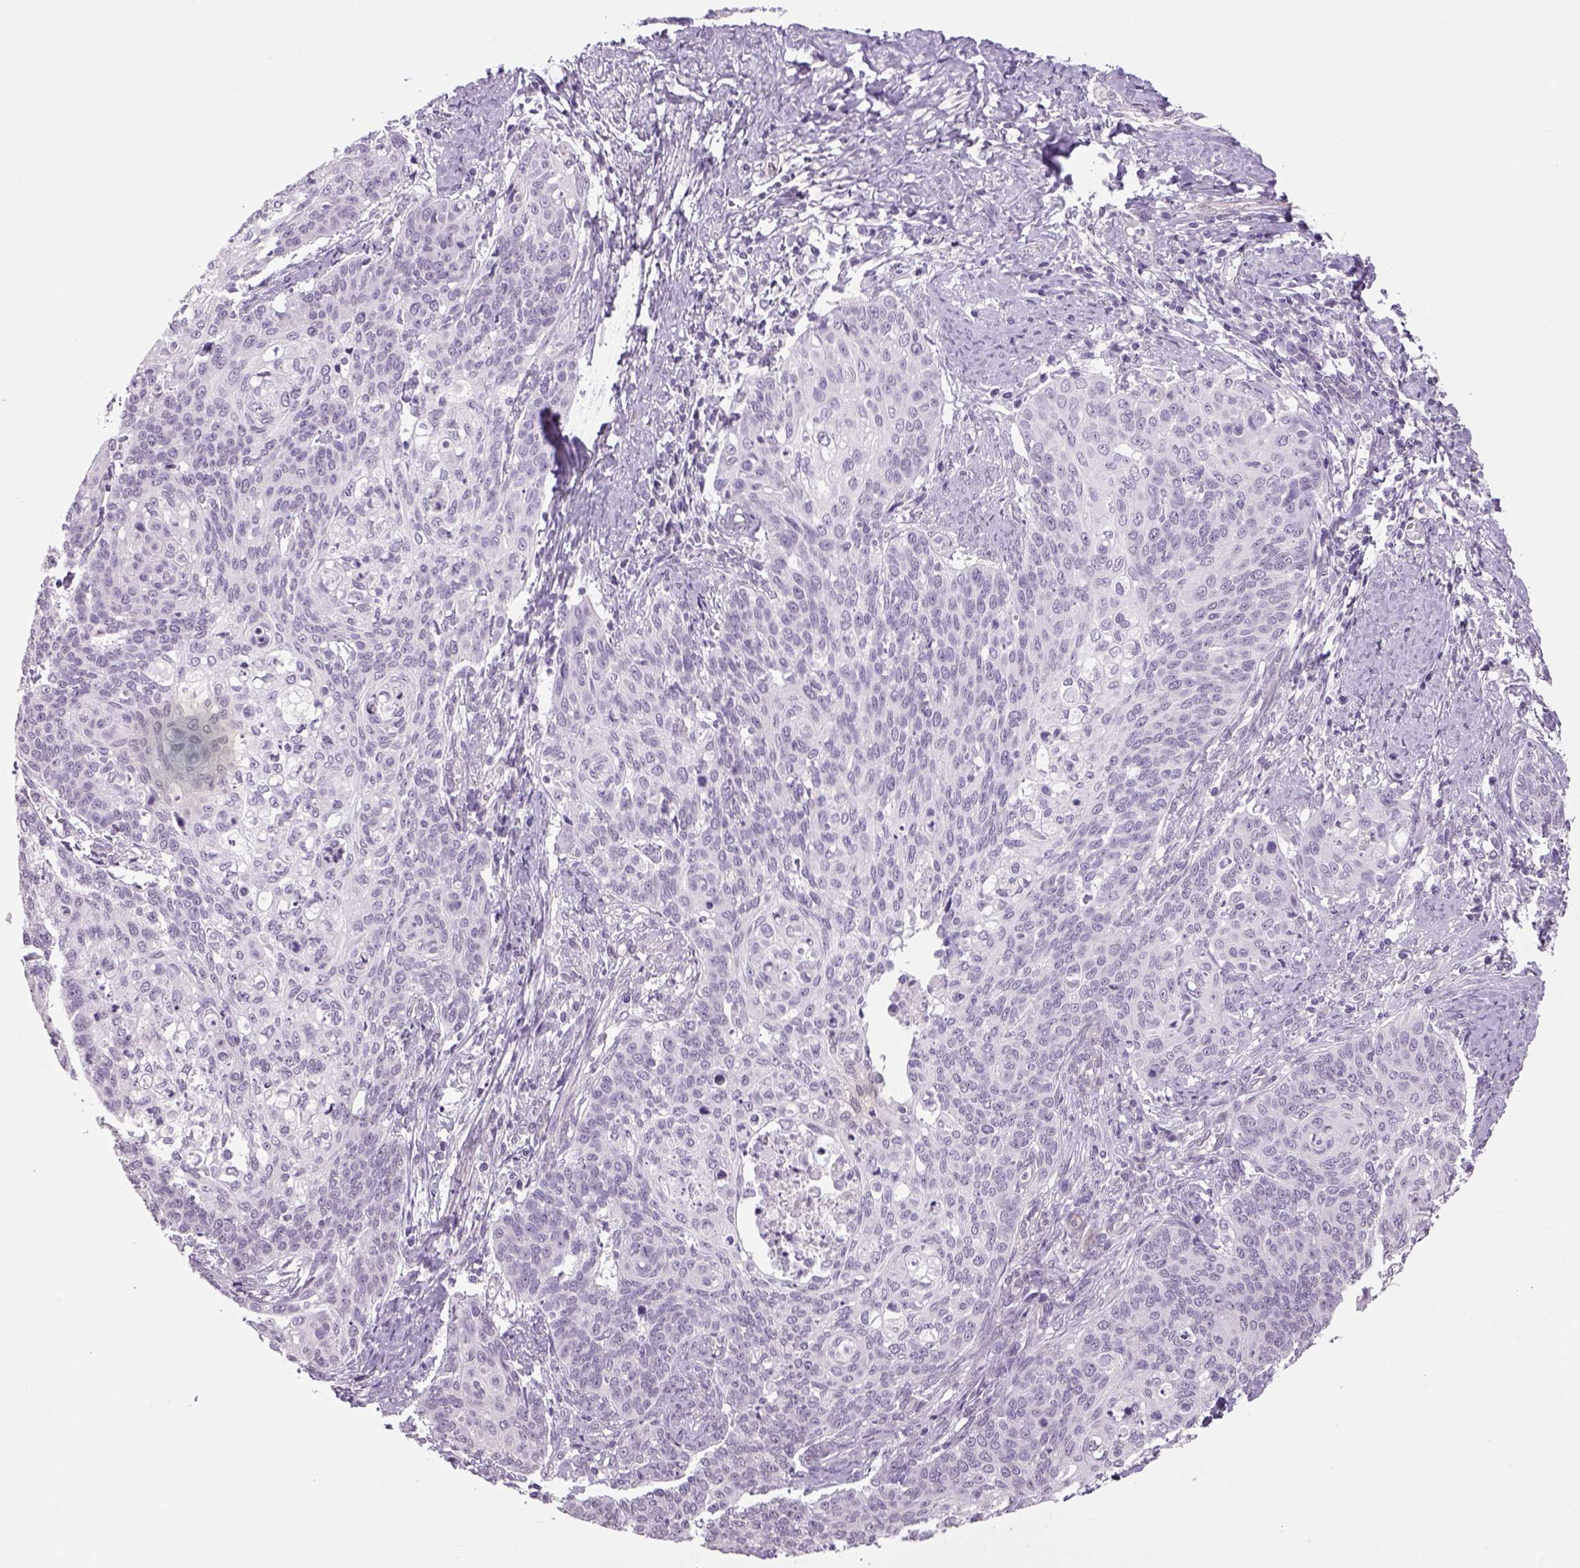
{"staining": {"intensity": "negative", "quantity": "none", "location": "none"}, "tissue": "cervical cancer", "cell_type": "Tumor cells", "image_type": "cancer", "snomed": [{"axis": "morphology", "description": "Normal tissue, NOS"}, {"axis": "morphology", "description": "Squamous cell carcinoma, NOS"}, {"axis": "topography", "description": "Cervix"}], "caption": "Immunohistochemical staining of human cervical cancer reveals no significant positivity in tumor cells.", "gene": "PRRT1", "patient": {"sex": "female", "age": 39}}